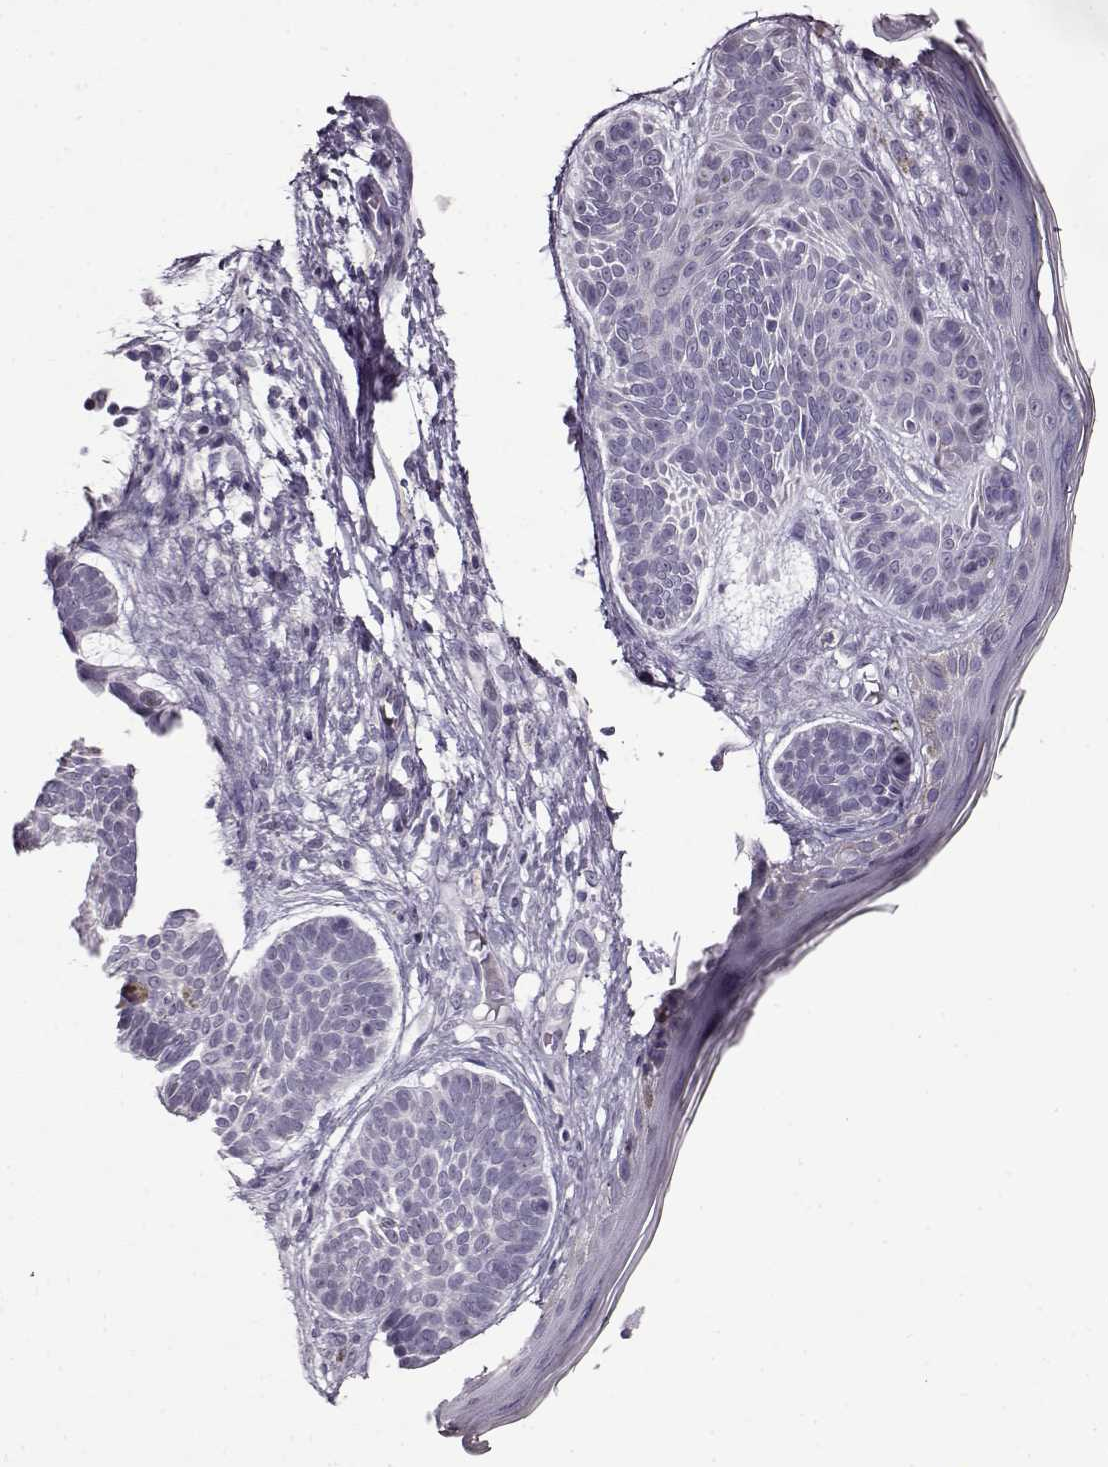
{"staining": {"intensity": "negative", "quantity": "none", "location": "none"}, "tissue": "skin cancer", "cell_type": "Tumor cells", "image_type": "cancer", "snomed": [{"axis": "morphology", "description": "Basal cell carcinoma"}, {"axis": "topography", "description": "Skin"}], "caption": "Immunohistochemistry (IHC) image of neoplastic tissue: skin cancer stained with DAB demonstrates no significant protein staining in tumor cells.", "gene": "FSHB", "patient": {"sex": "male", "age": 85}}